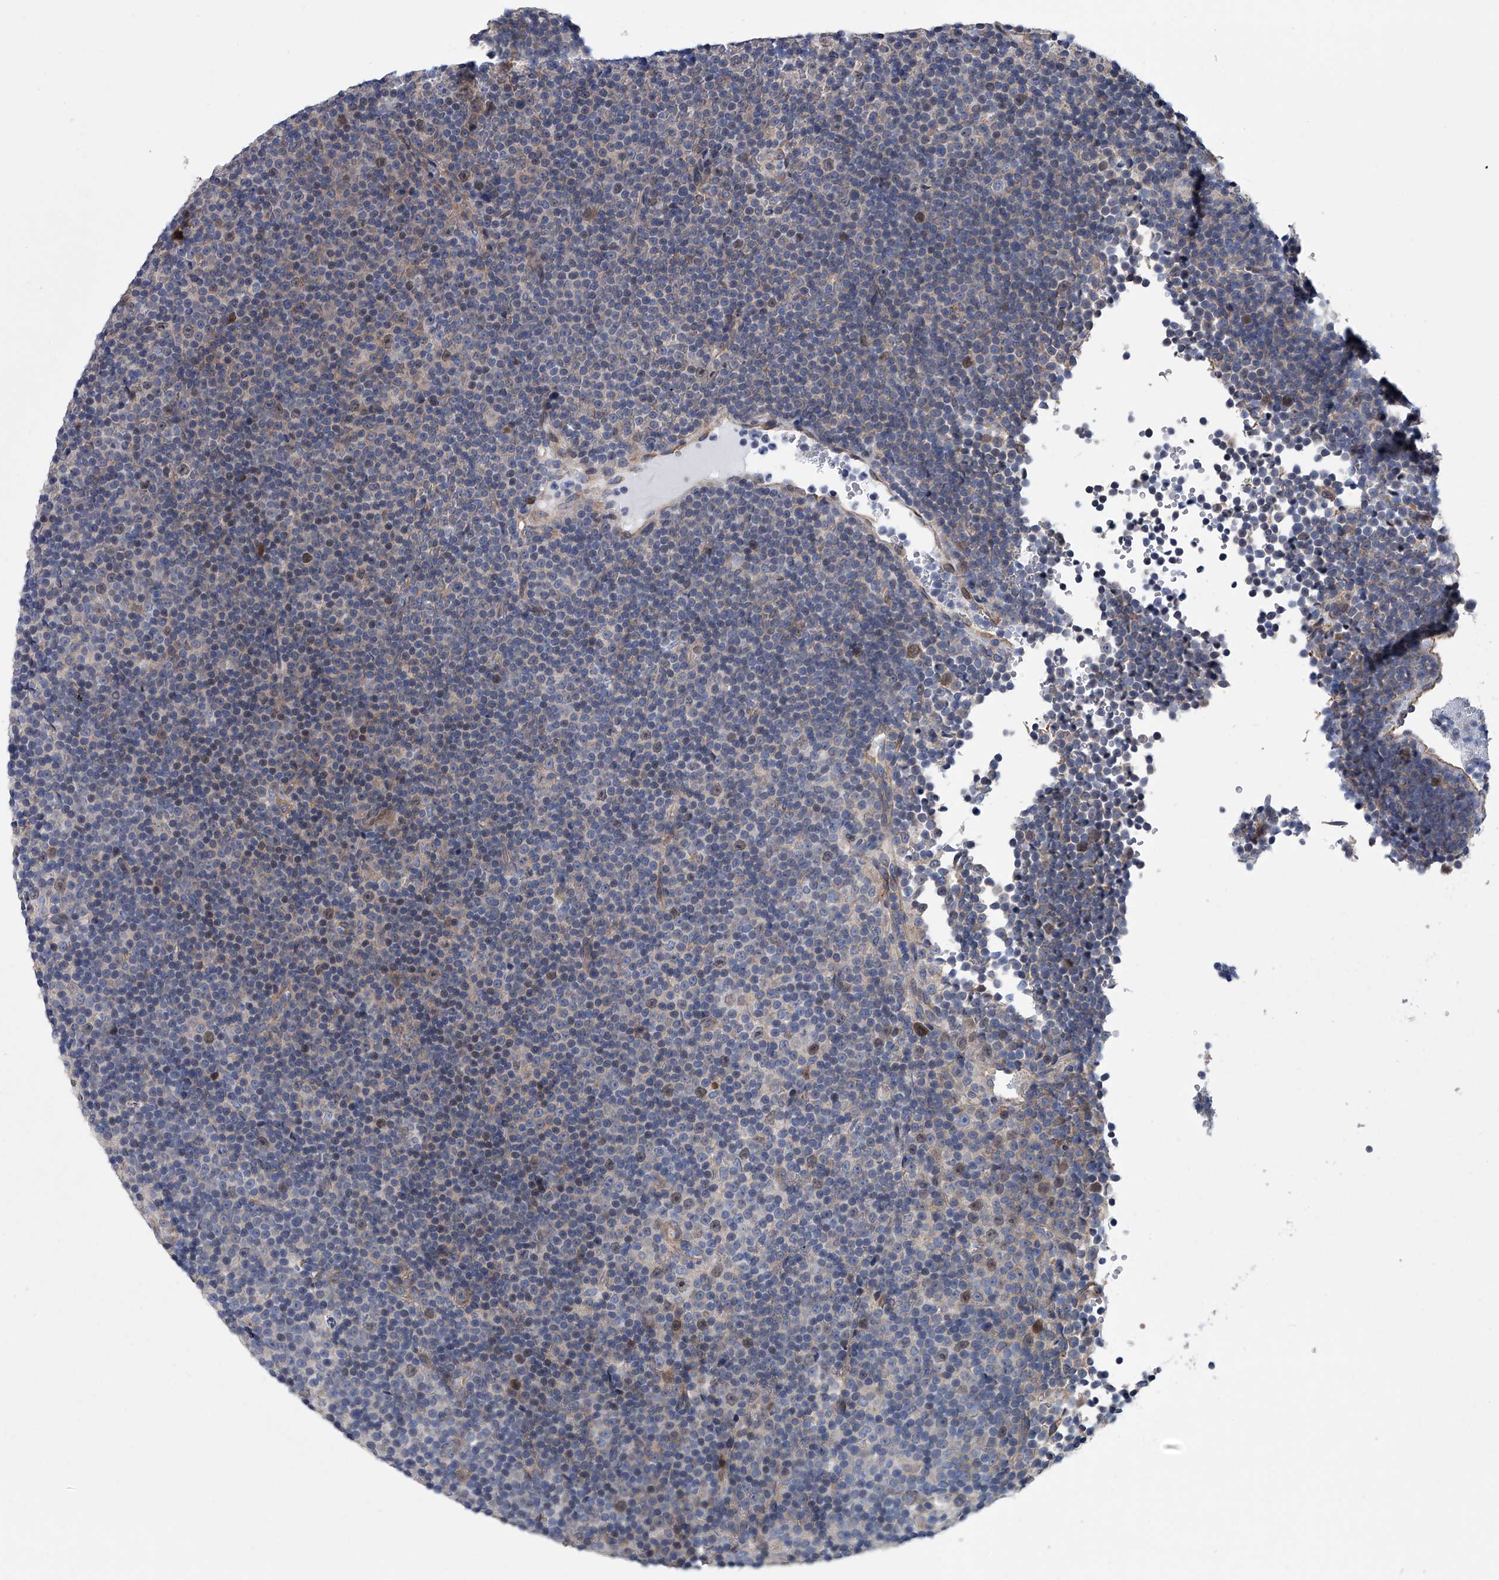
{"staining": {"intensity": "negative", "quantity": "none", "location": "none"}, "tissue": "lymphoma", "cell_type": "Tumor cells", "image_type": "cancer", "snomed": [{"axis": "morphology", "description": "Malignant lymphoma, non-Hodgkin's type, Low grade"}, {"axis": "topography", "description": "Lymph node"}], "caption": "Immunohistochemistry micrograph of low-grade malignant lymphoma, non-Hodgkin's type stained for a protein (brown), which shows no expression in tumor cells.", "gene": "ABCG1", "patient": {"sex": "female", "age": 67}}